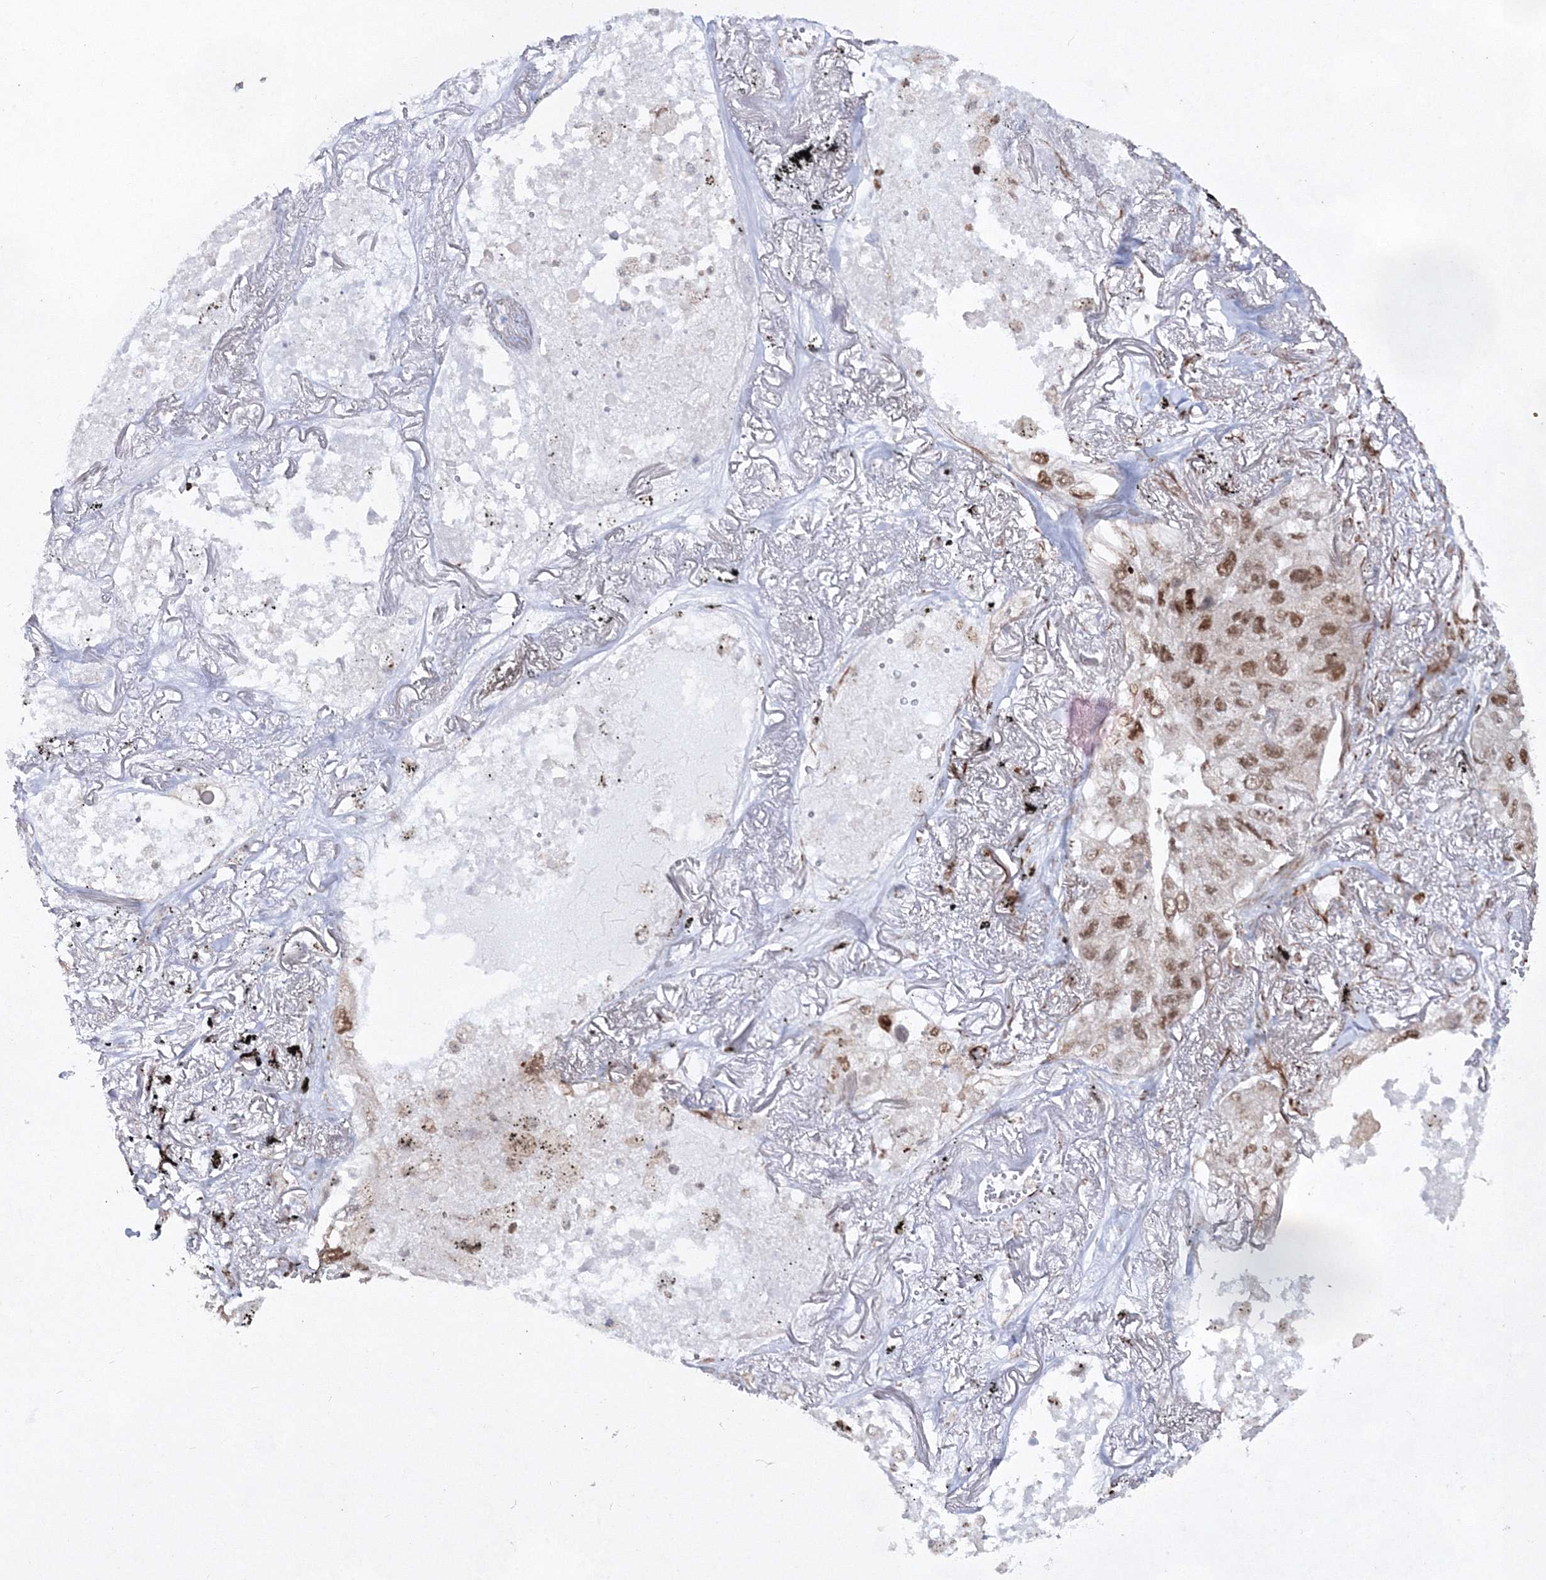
{"staining": {"intensity": "moderate", "quantity": "25%-75%", "location": "nuclear"}, "tissue": "lung cancer", "cell_type": "Tumor cells", "image_type": "cancer", "snomed": [{"axis": "morphology", "description": "Adenocarcinoma, NOS"}, {"axis": "topography", "description": "Lung"}], "caption": "Adenocarcinoma (lung) stained for a protein (brown) shows moderate nuclear positive staining in about 25%-75% of tumor cells.", "gene": "SNIP1", "patient": {"sex": "male", "age": 65}}